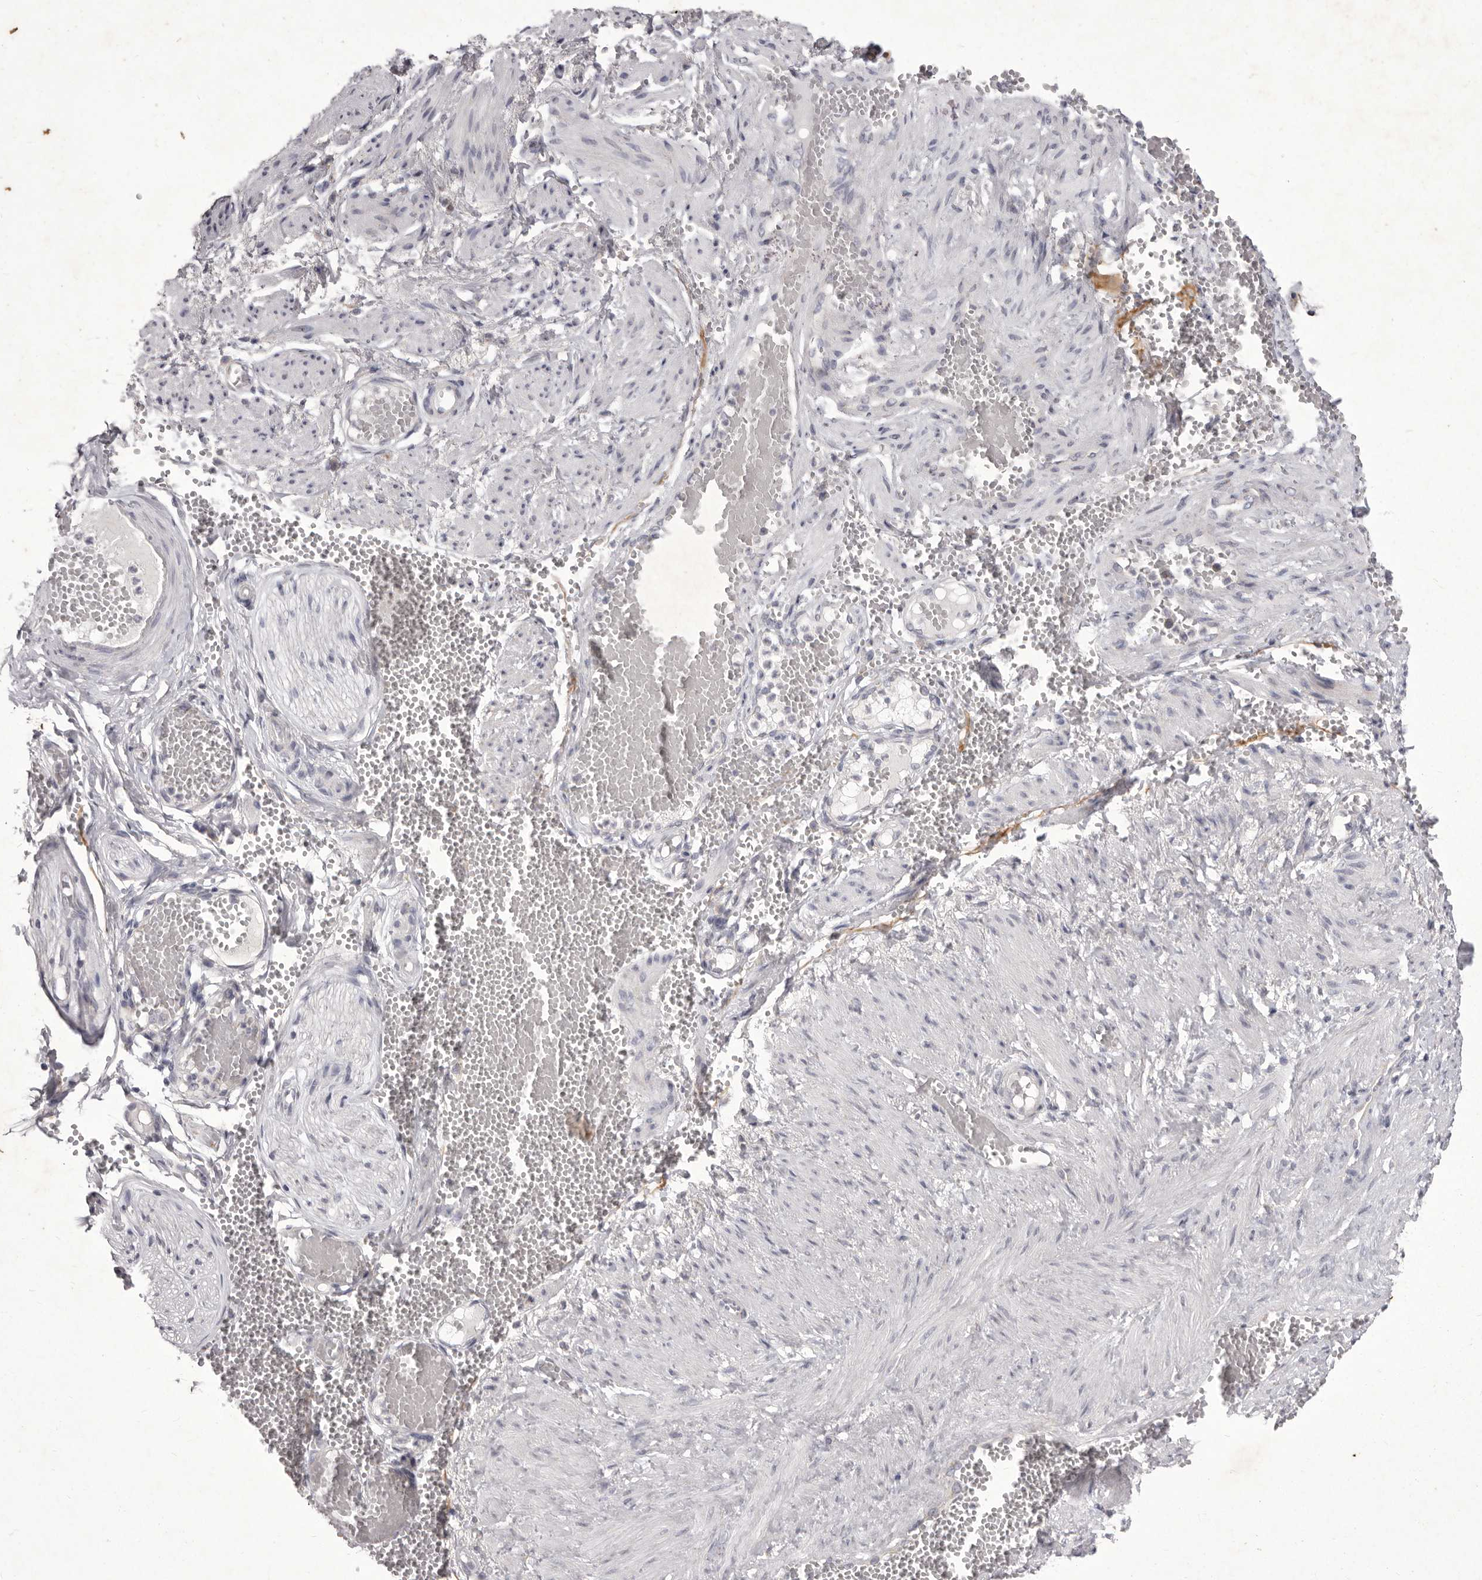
{"staining": {"intensity": "negative", "quantity": "none", "location": "none"}, "tissue": "adipose tissue", "cell_type": "Adipocytes", "image_type": "normal", "snomed": [{"axis": "morphology", "description": "Normal tissue, NOS"}, {"axis": "topography", "description": "Smooth muscle"}, {"axis": "topography", "description": "Peripheral nerve tissue"}], "caption": "The image demonstrates no staining of adipocytes in unremarkable adipose tissue. (DAB immunohistochemistry, high magnification).", "gene": "P2RX6", "patient": {"sex": "female", "age": 39}}